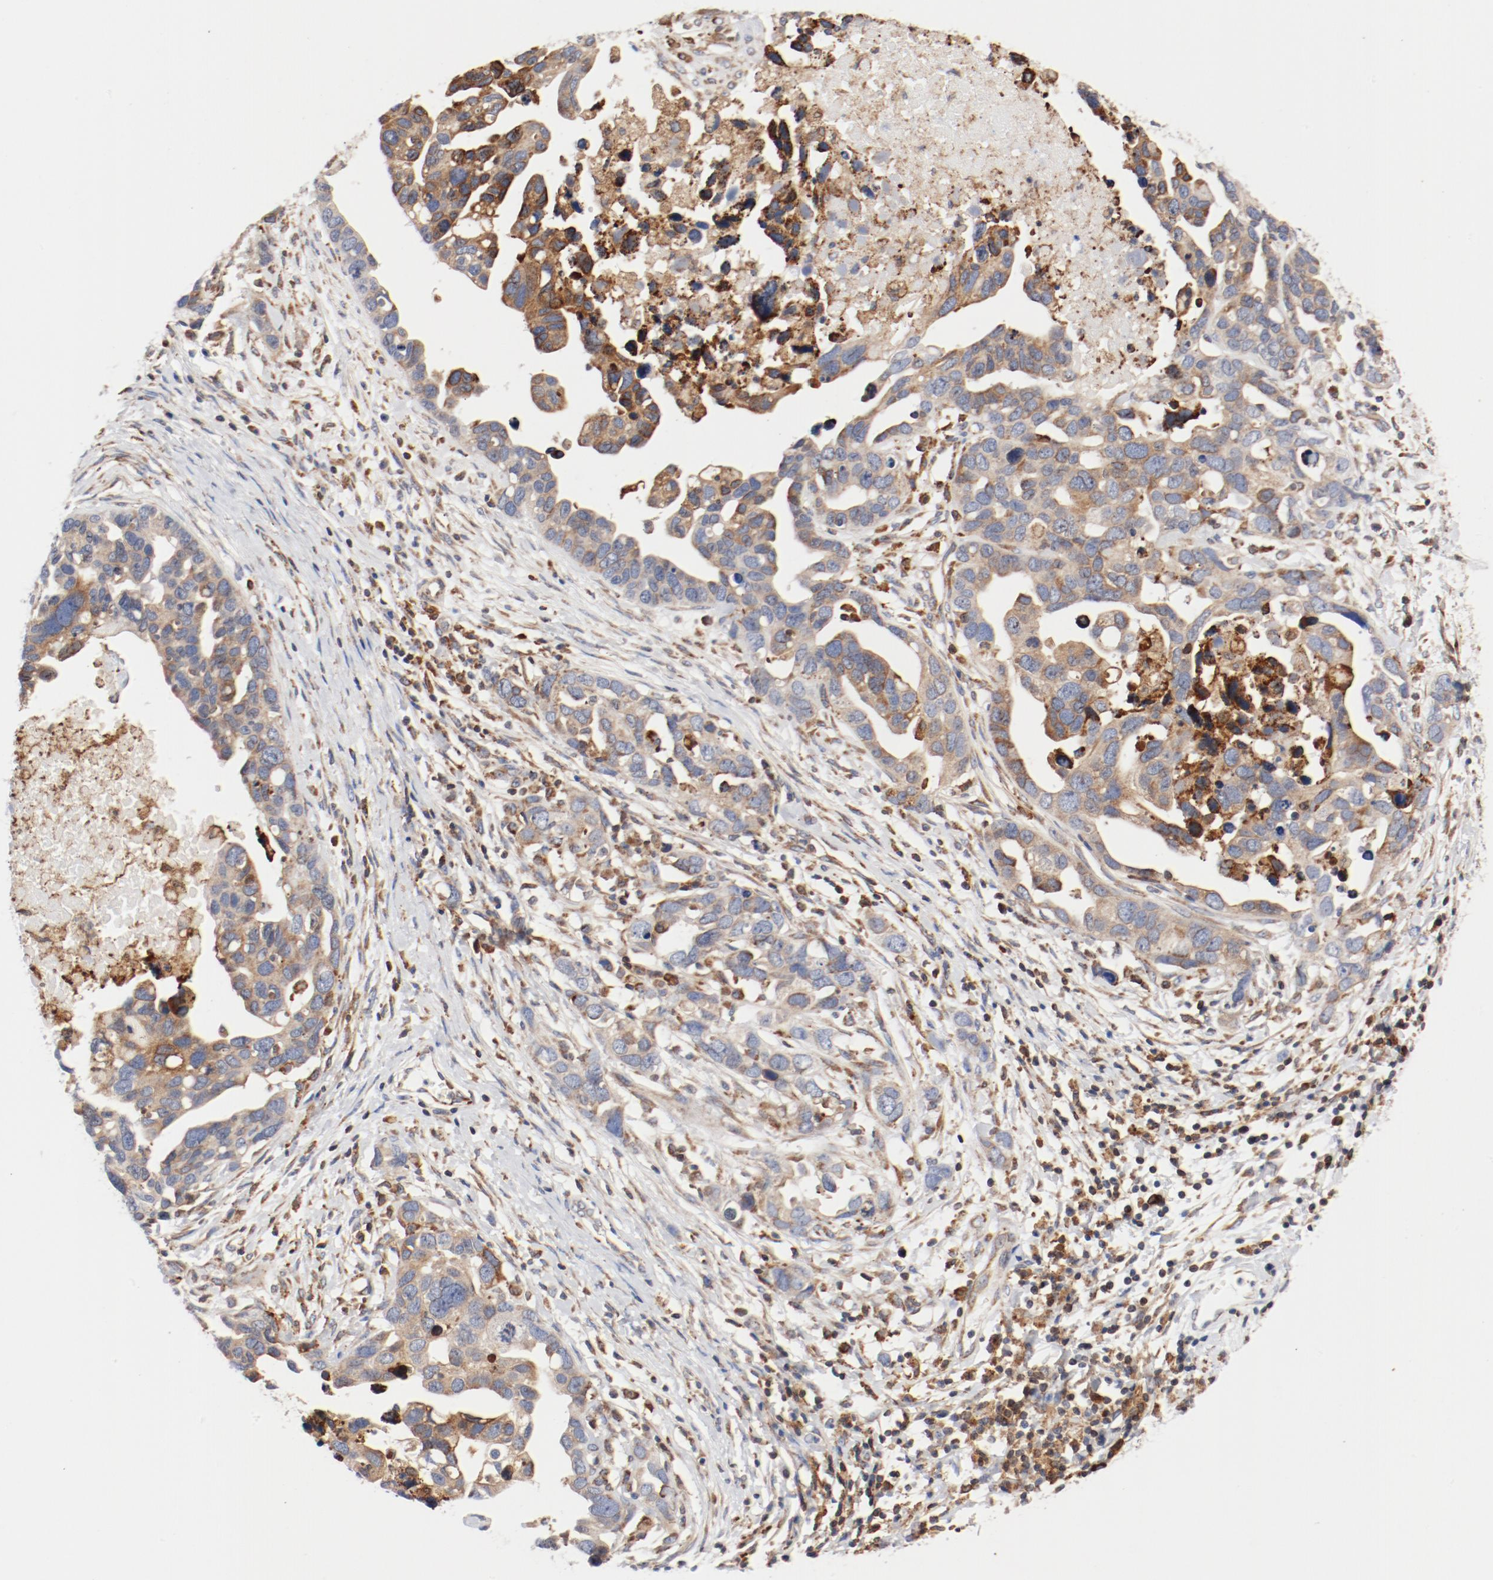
{"staining": {"intensity": "moderate", "quantity": ">75%", "location": "cytoplasmic/membranous"}, "tissue": "ovarian cancer", "cell_type": "Tumor cells", "image_type": "cancer", "snomed": [{"axis": "morphology", "description": "Cystadenocarcinoma, serous, NOS"}, {"axis": "topography", "description": "Ovary"}], "caption": "Ovarian cancer (serous cystadenocarcinoma) stained with DAB (3,3'-diaminobenzidine) IHC reveals medium levels of moderate cytoplasmic/membranous positivity in approximately >75% of tumor cells. Immunohistochemistry (ihc) stains the protein of interest in brown and the nuclei are stained blue.", "gene": "PDPK1", "patient": {"sex": "female", "age": 54}}